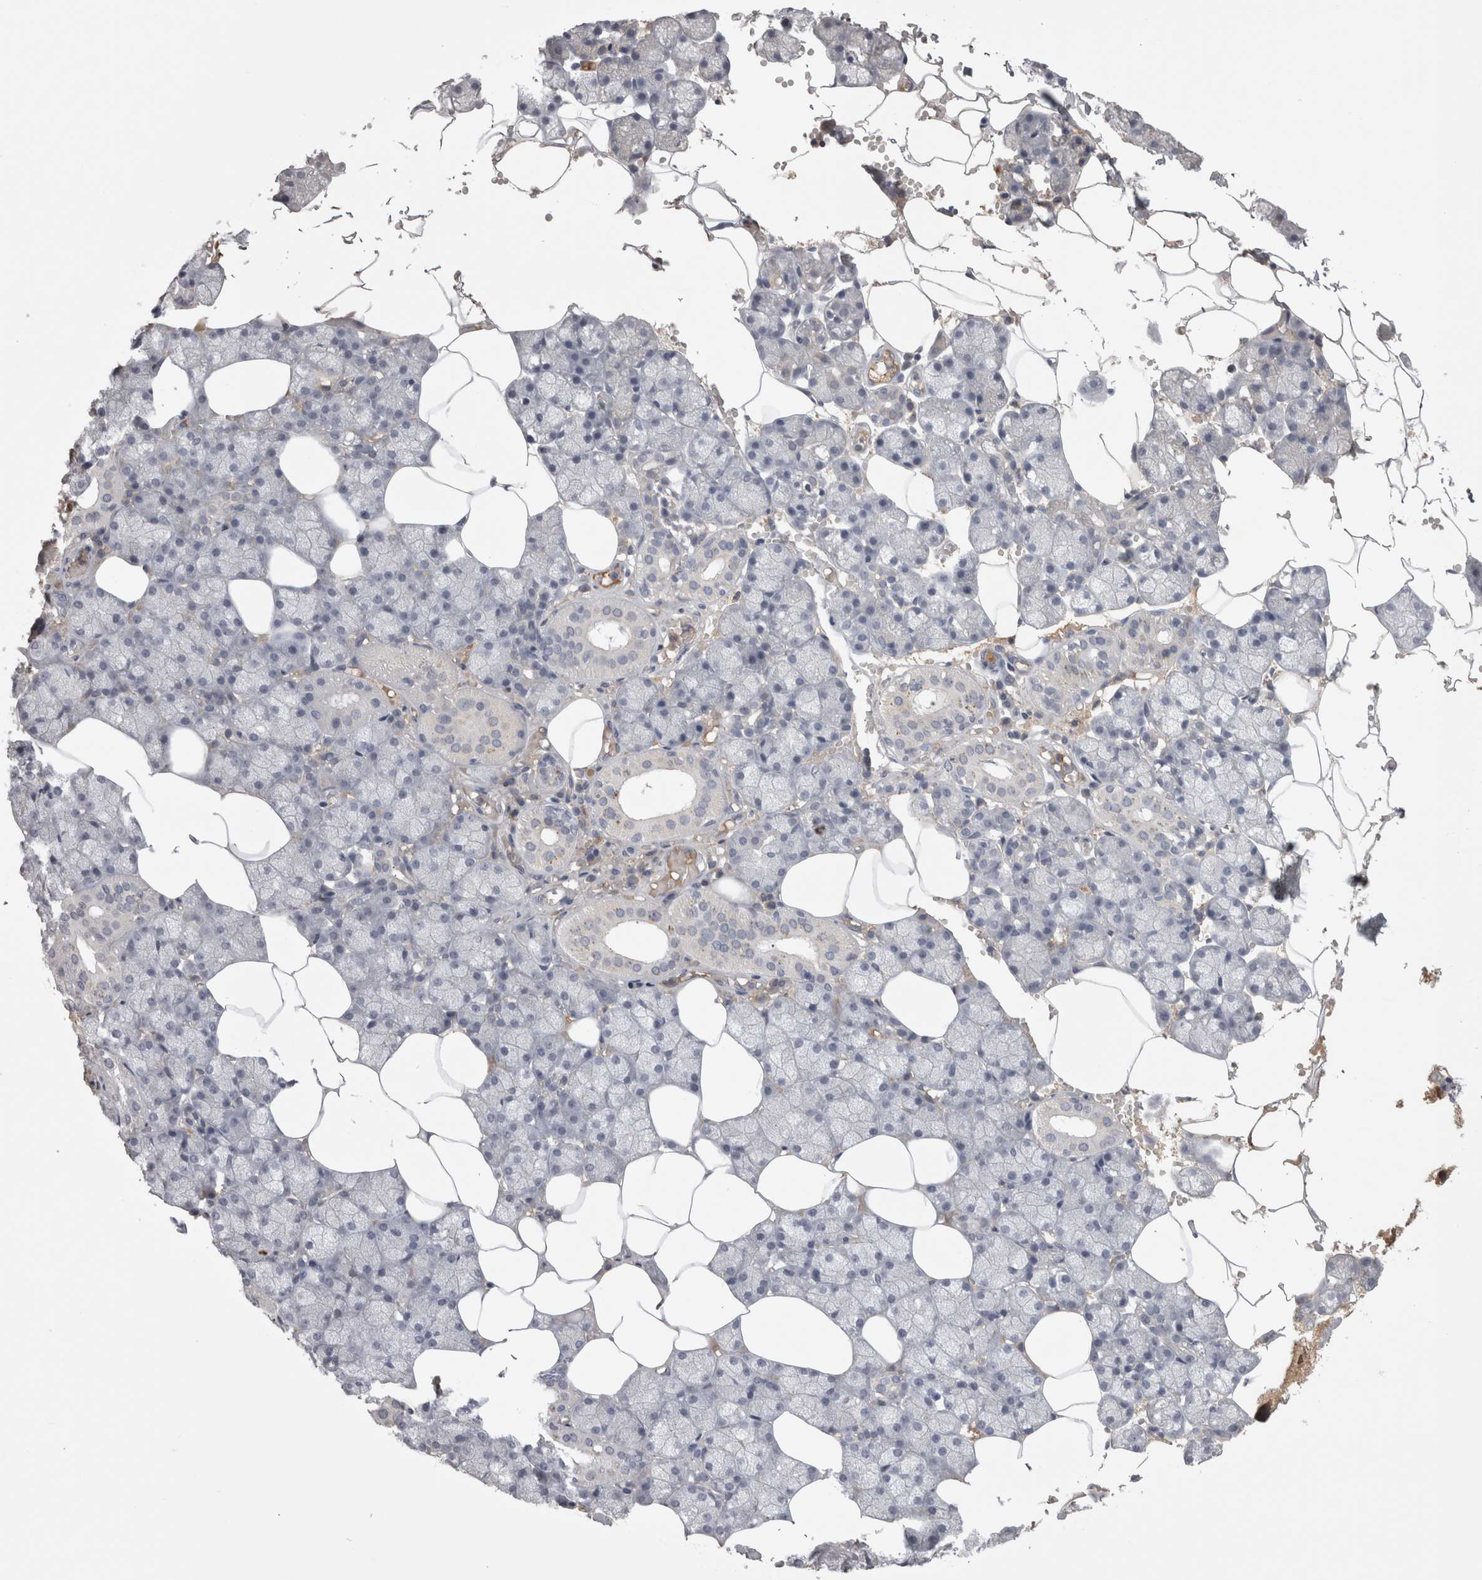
{"staining": {"intensity": "weak", "quantity": "<25%", "location": "cytoplasmic/membranous"}, "tissue": "salivary gland", "cell_type": "Glandular cells", "image_type": "normal", "snomed": [{"axis": "morphology", "description": "Normal tissue, NOS"}, {"axis": "topography", "description": "Salivary gland"}], "caption": "Immunohistochemistry image of benign salivary gland: human salivary gland stained with DAB displays no significant protein staining in glandular cells.", "gene": "SAA4", "patient": {"sex": "male", "age": 62}}